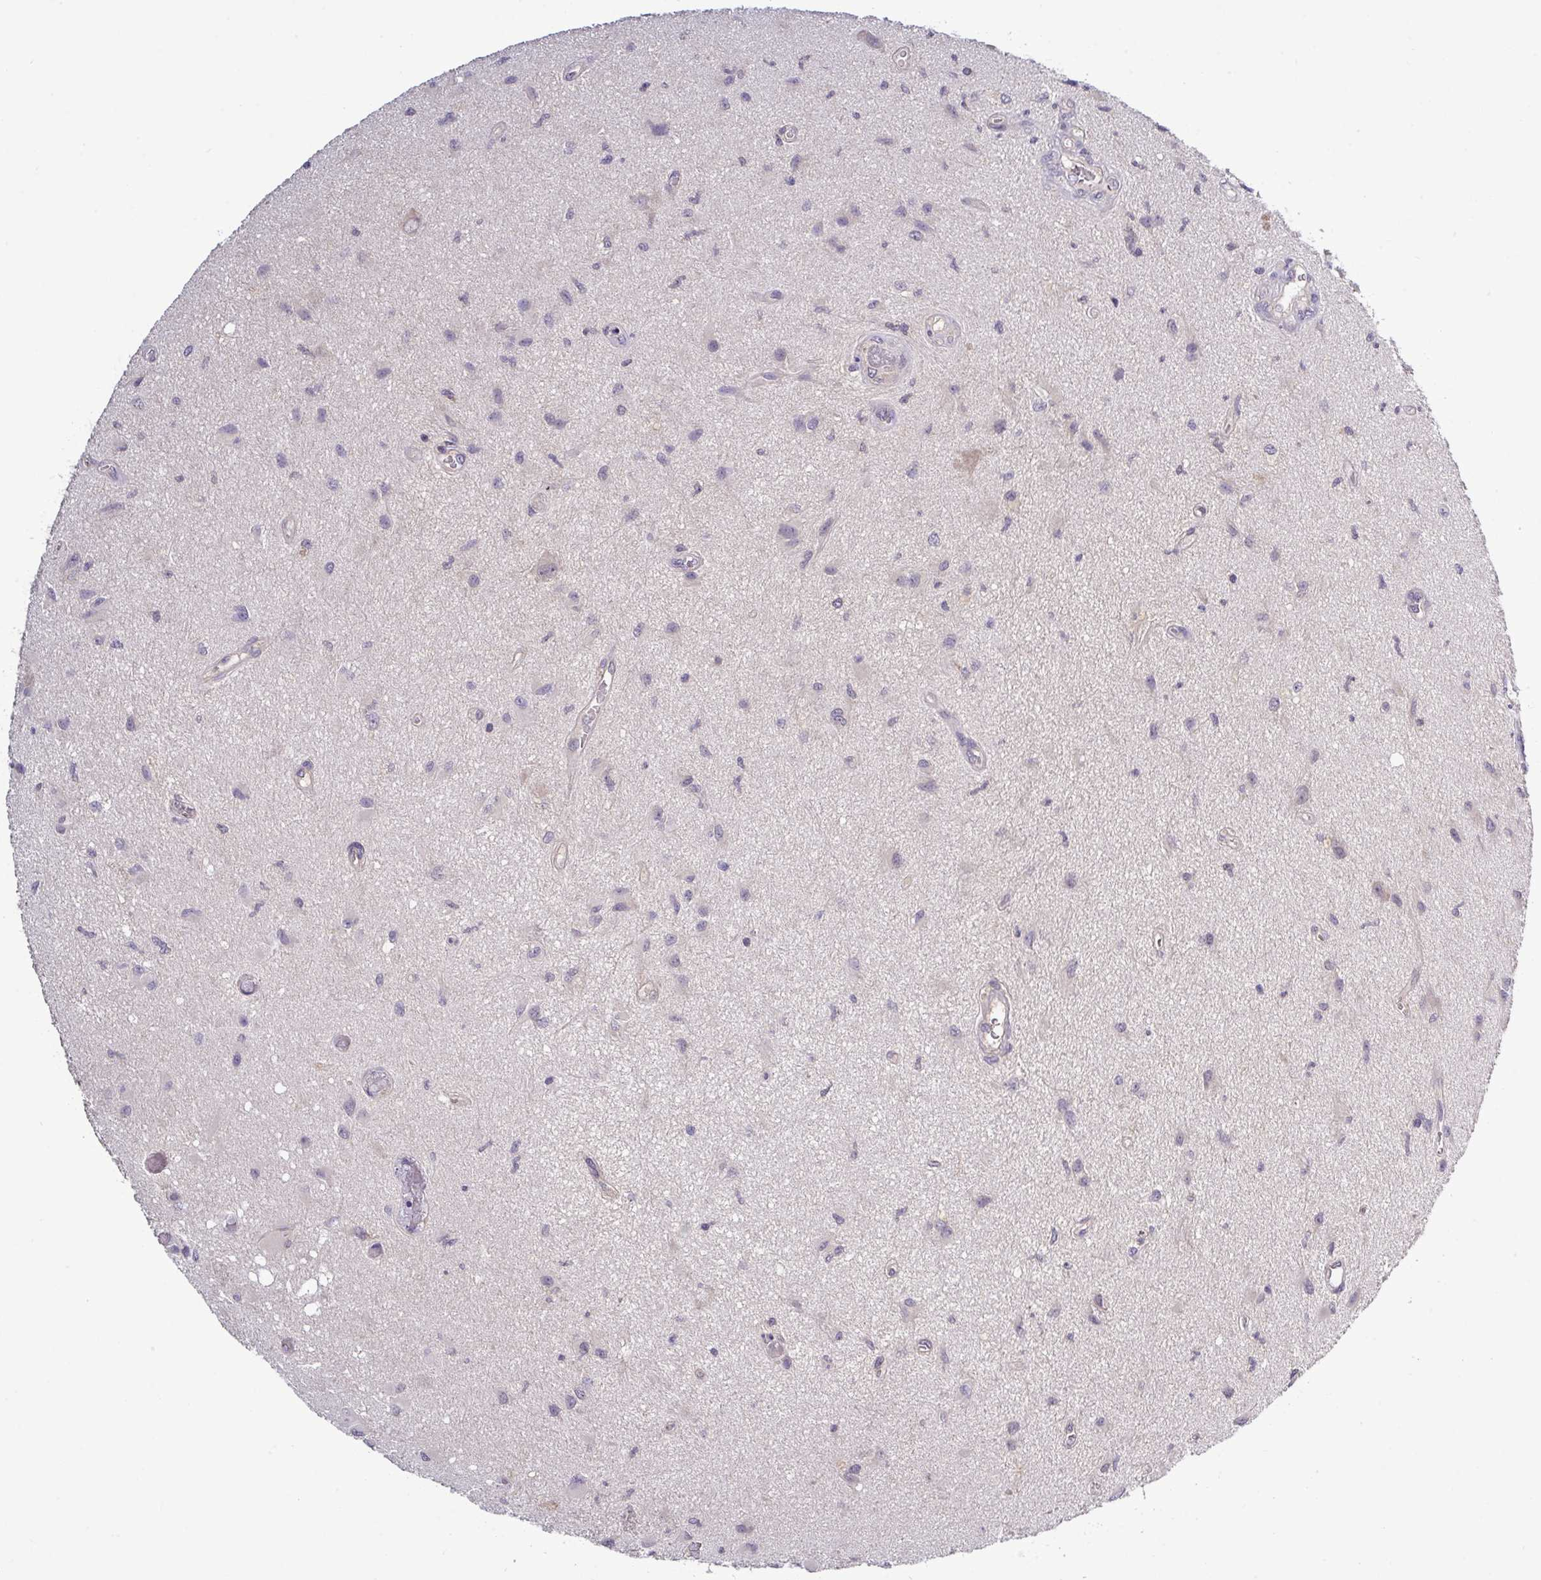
{"staining": {"intensity": "negative", "quantity": "none", "location": "none"}, "tissue": "glioma", "cell_type": "Tumor cells", "image_type": "cancer", "snomed": [{"axis": "morphology", "description": "Glioma, malignant, High grade"}, {"axis": "topography", "description": "Brain"}], "caption": "This is a photomicrograph of immunohistochemistry (IHC) staining of glioma, which shows no expression in tumor cells.", "gene": "TMEM62", "patient": {"sex": "male", "age": 67}}